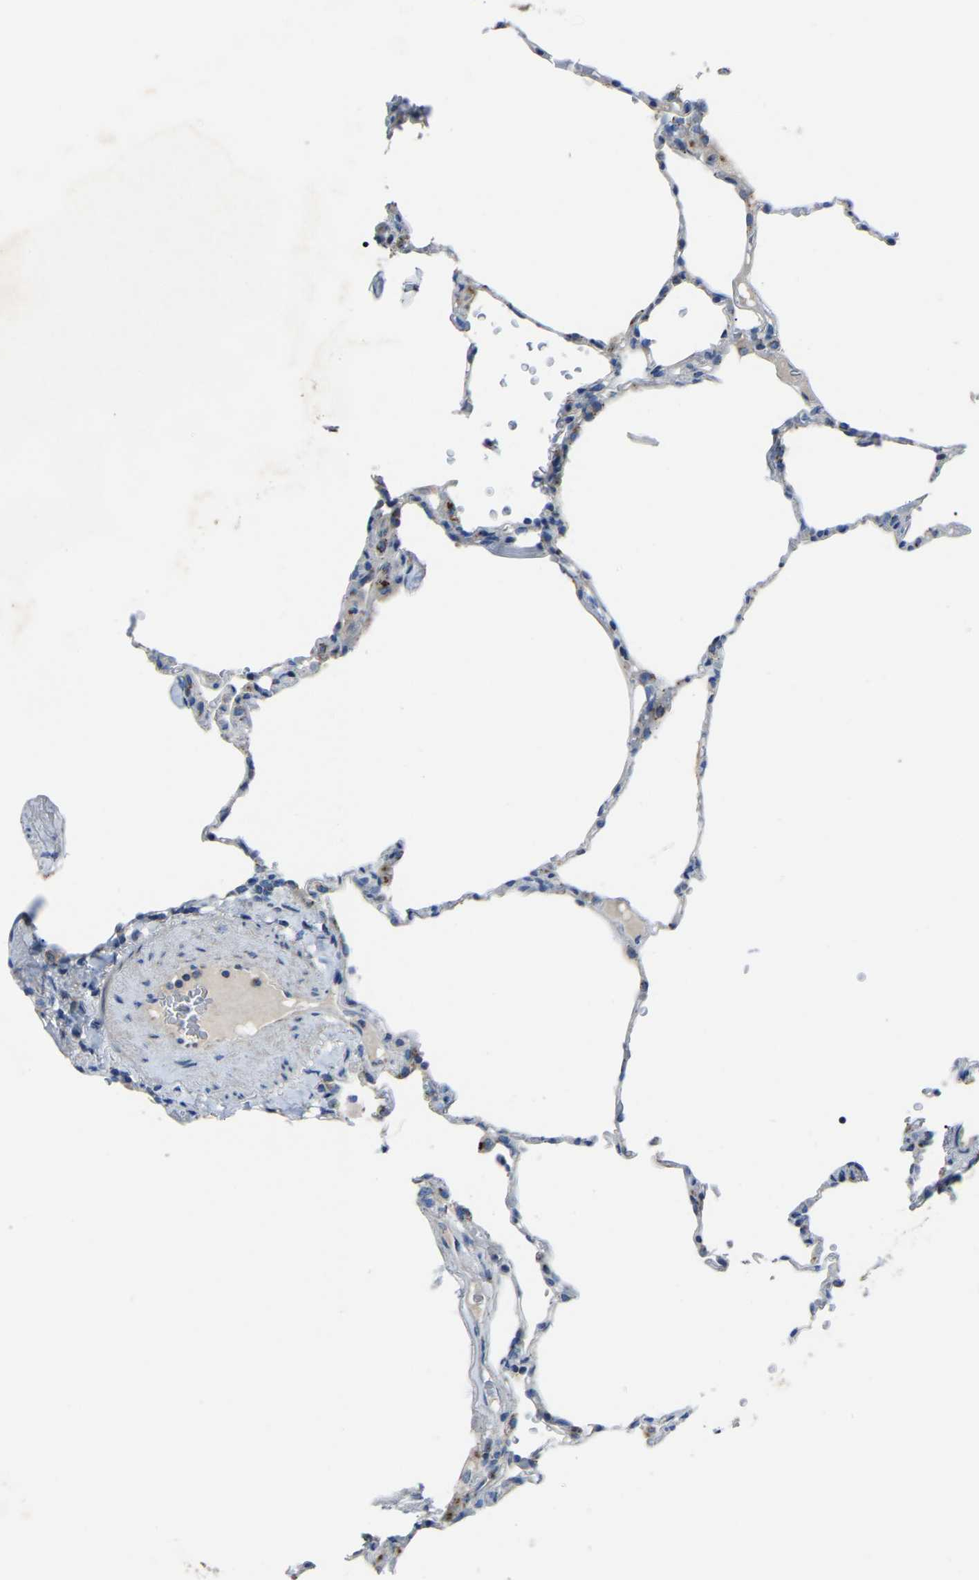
{"staining": {"intensity": "negative", "quantity": "none", "location": "none"}, "tissue": "lung", "cell_type": "Alveolar cells", "image_type": "normal", "snomed": [{"axis": "morphology", "description": "Normal tissue, NOS"}, {"axis": "topography", "description": "Lung"}], "caption": "The histopathology image demonstrates no significant positivity in alveolar cells of lung. (DAB immunohistochemistry visualized using brightfield microscopy, high magnification).", "gene": "CANT1", "patient": {"sex": "male", "age": 59}}